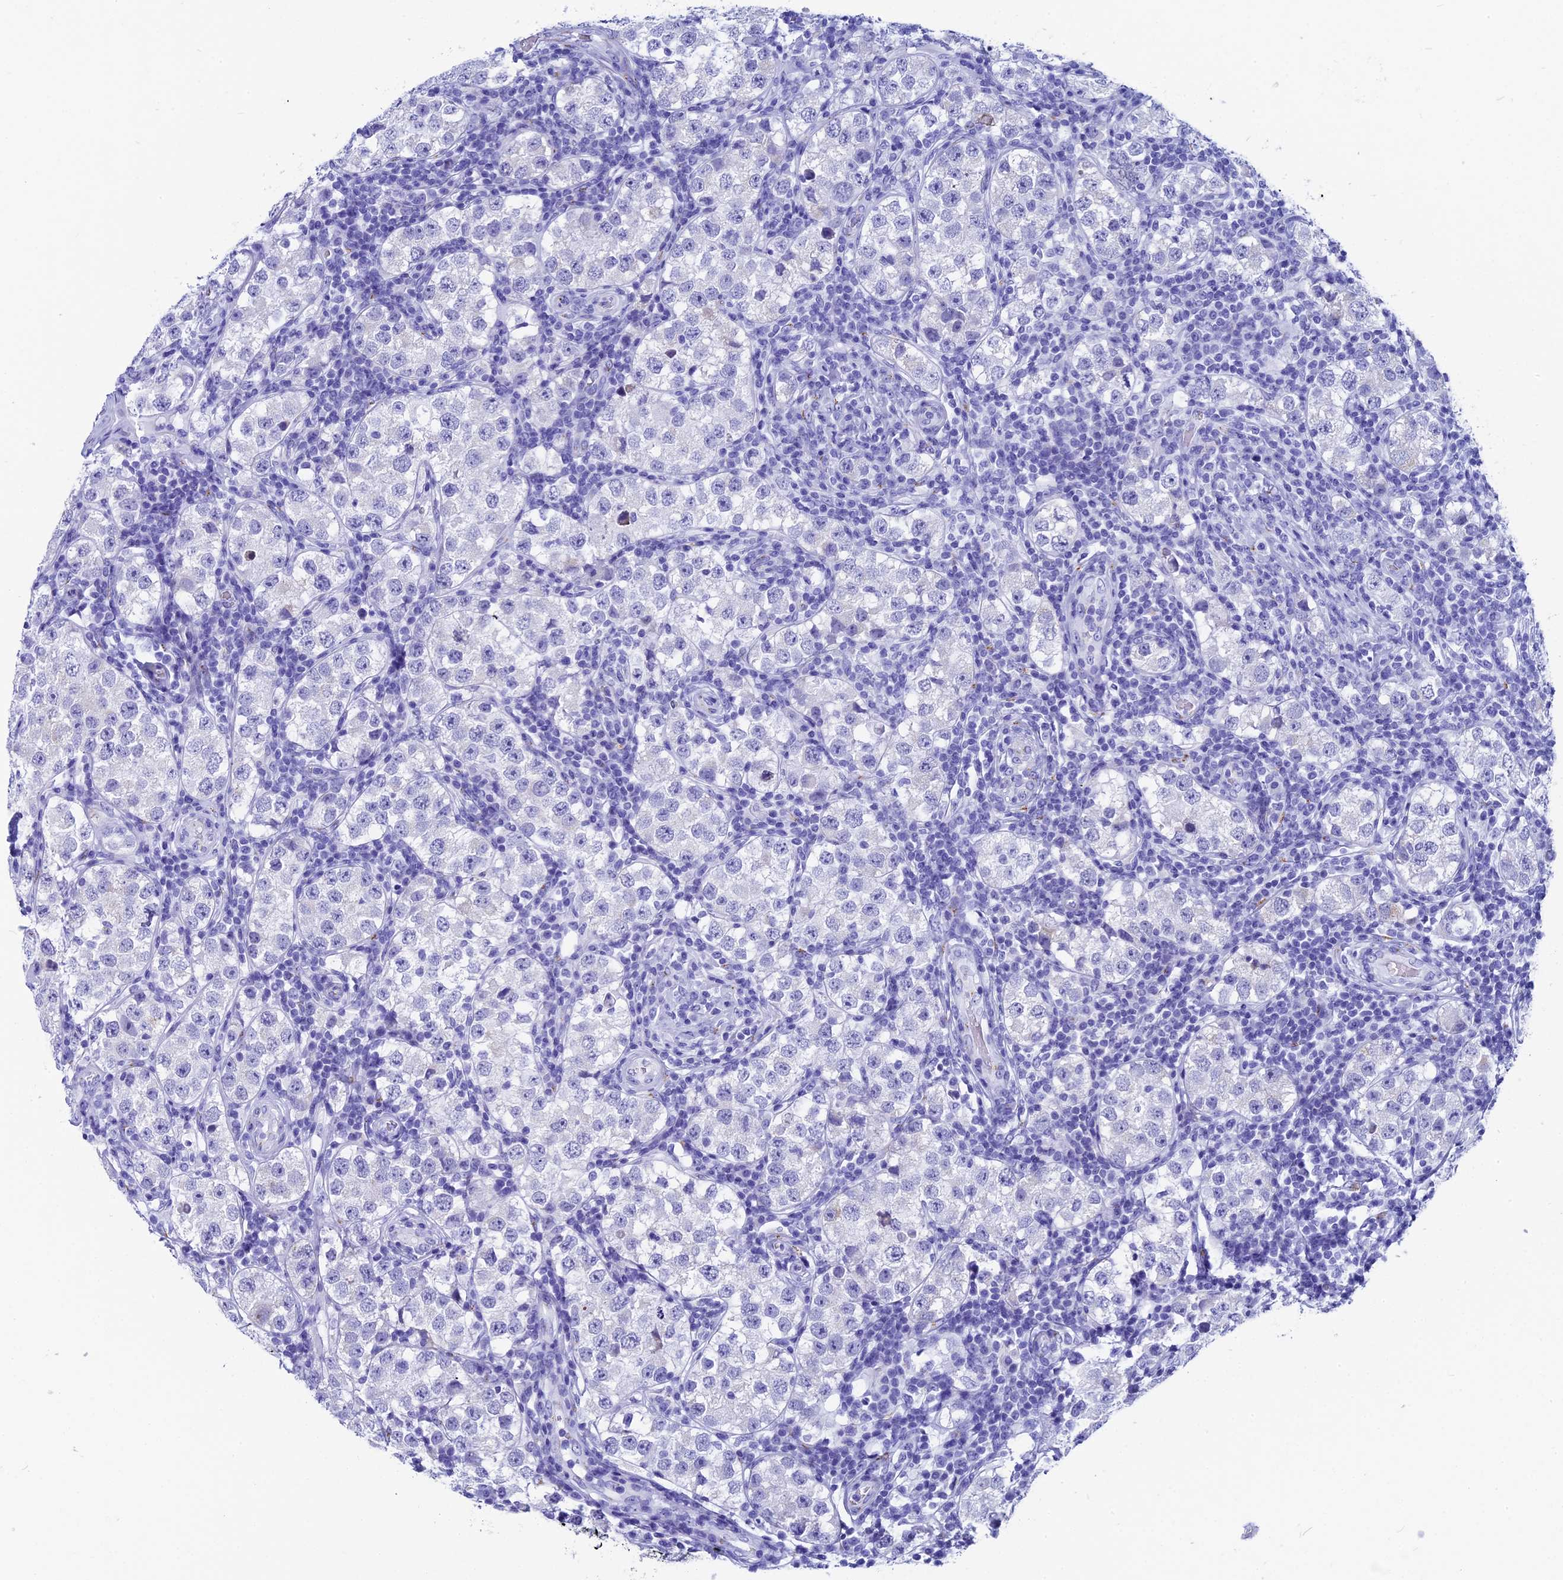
{"staining": {"intensity": "negative", "quantity": "none", "location": "none"}, "tissue": "testis cancer", "cell_type": "Tumor cells", "image_type": "cancer", "snomed": [{"axis": "morphology", "description": "Seminoma, NOS"}, {"axis": "topography", "description": "Testis"}], "caption": "Immunohistochemistry image of testis cancer stained for a protein (brown), which displays no expression in tumor cells. The staining is performed using DAB (3,3'-diaminobenzidine) brown chromogen with nuclei counter-stained in using hematoxylin.", "gene": "AP3B2", "patient": {"sex": "male", "age": 34}}